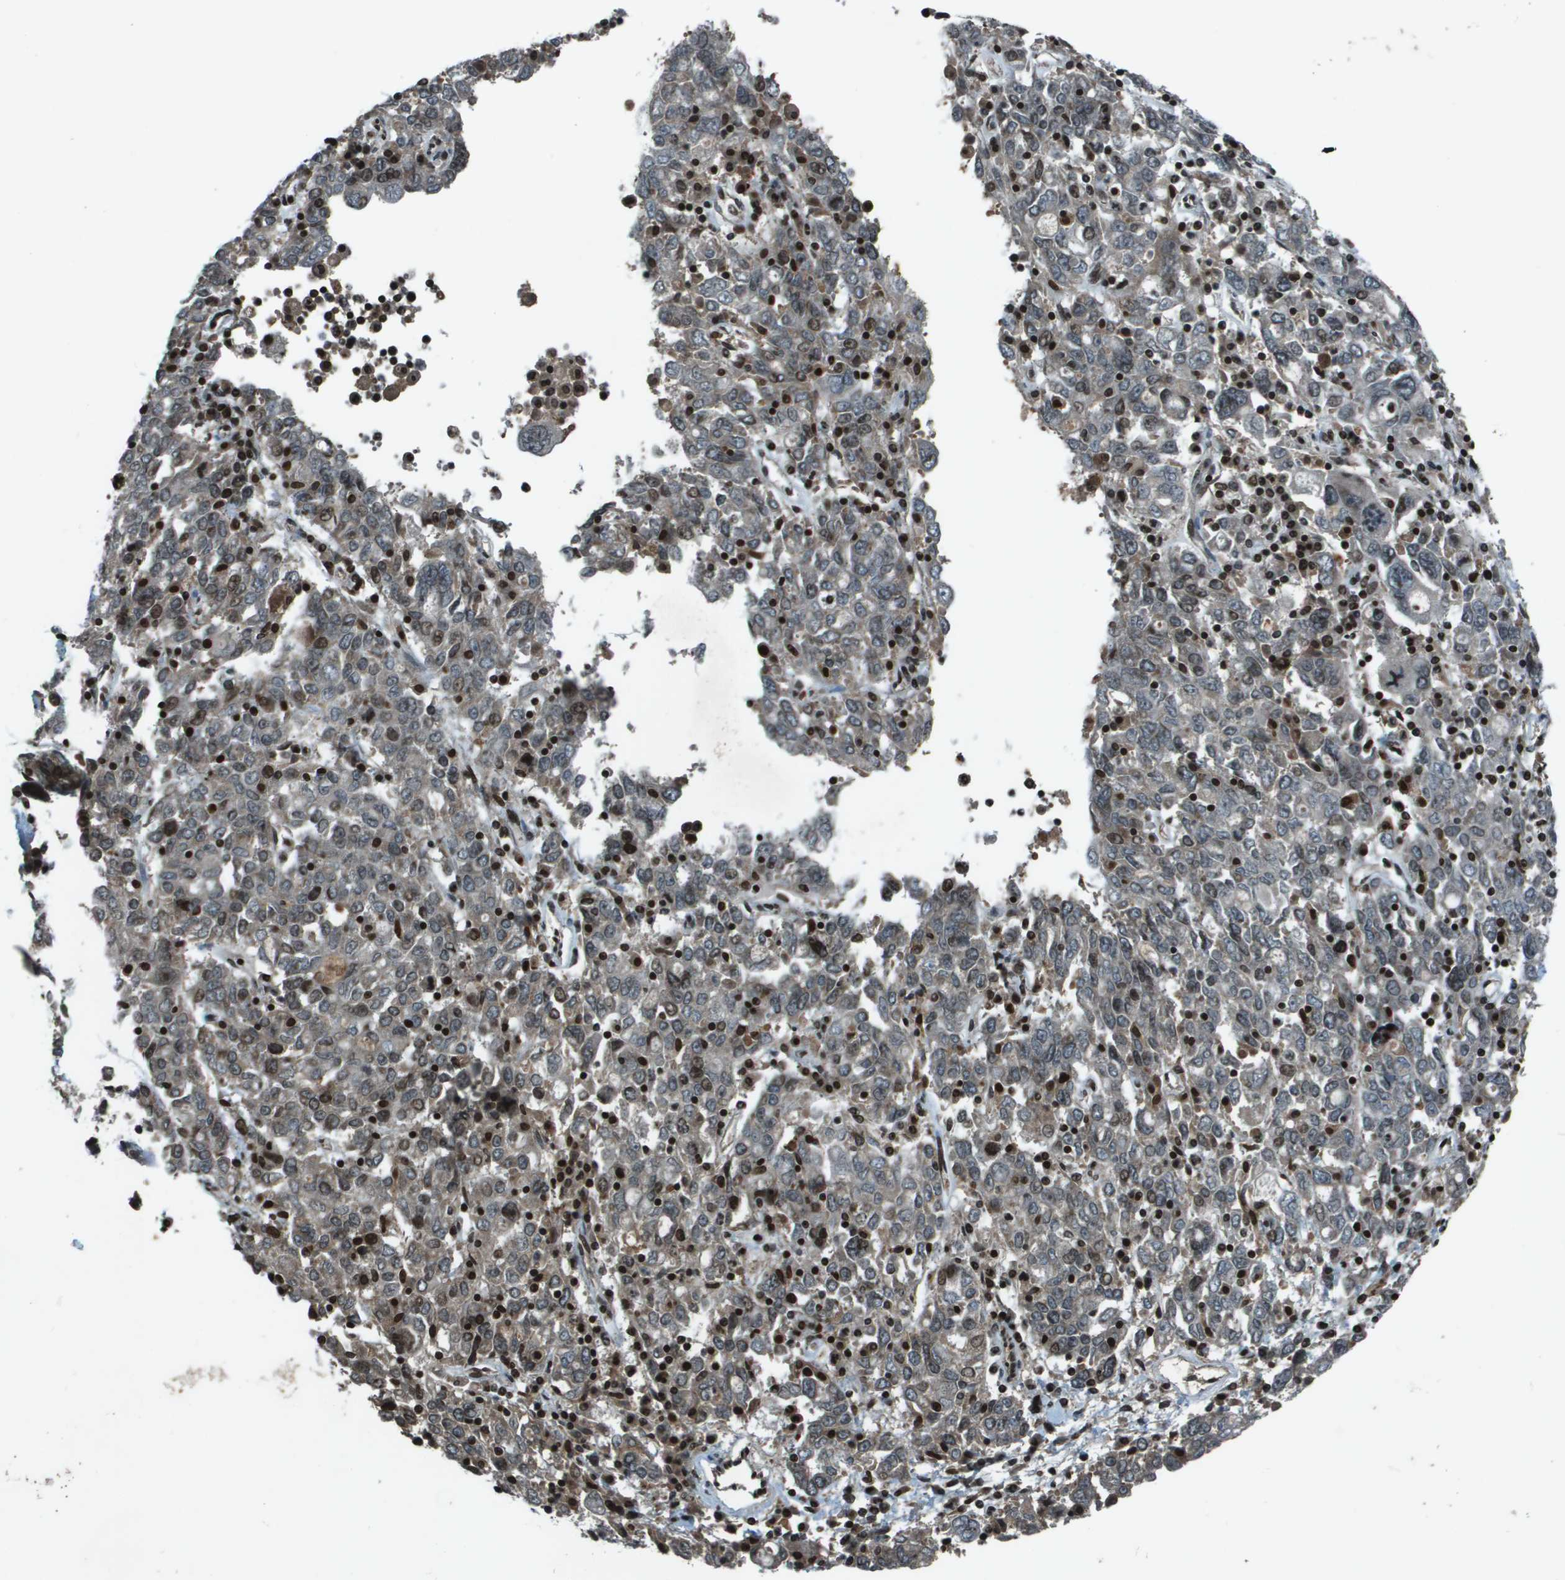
{"staining": {"intensity": "moderate", "quantity": "<25%", "location": "nuclear"}, "tissue": "ovarian cancer", "cell_type": "Tumor cells", "image_type": "cancer", "snomed": [{"axis": "morphology", "description": "Carcinoma, endometroid"}, {"axis": "topography", "description": "Ovary"}], "caption": "This is a micrograph of immunohistochemistry staining of ovarian cancer (endometroid carcinoma), which shows moderate expression in the nuclear of tumor cells.", "gene": "CXCL12", "patient": {"sex": "female", "age": 62}}